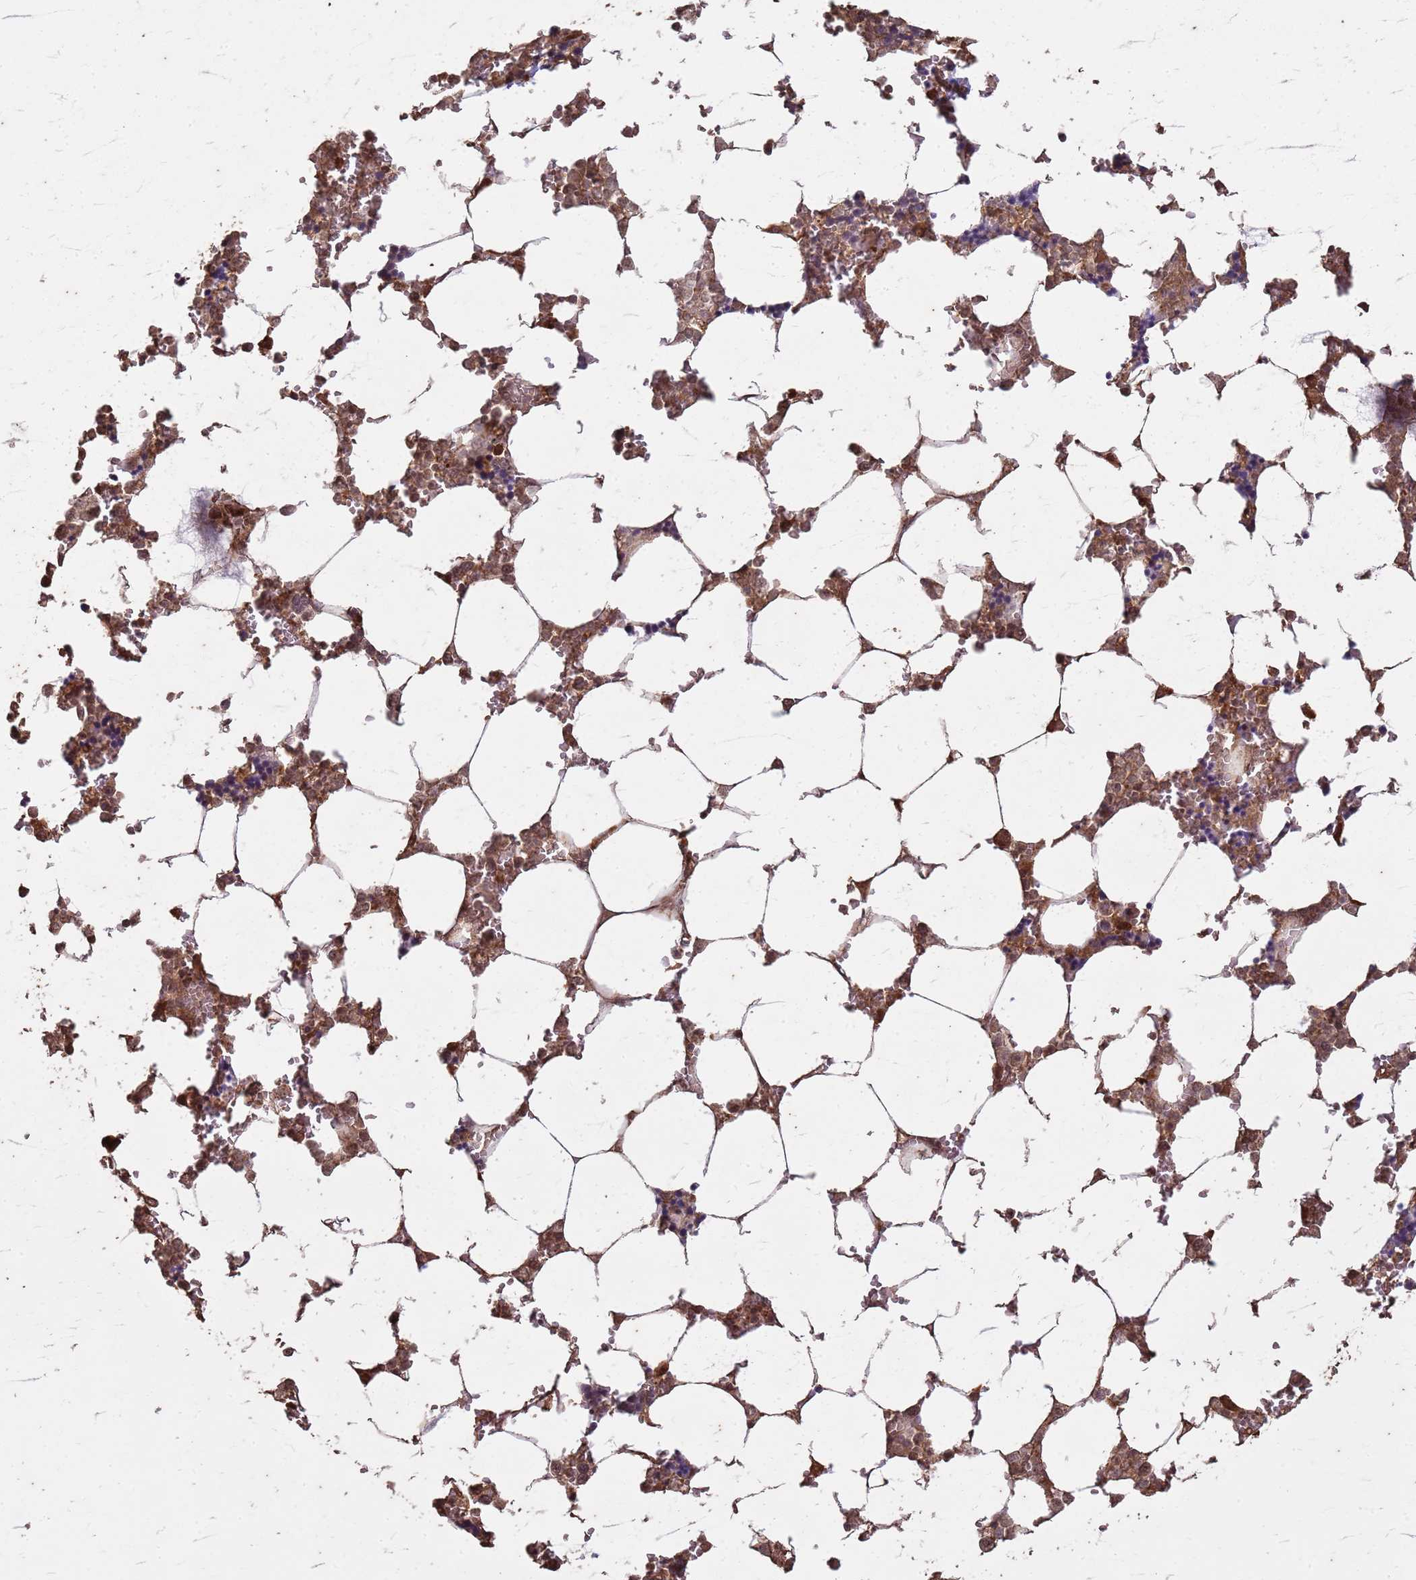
{"staining": {"intensity": "moderate", "quantity": "25%-75%", "location": "cytoplasmic/membranous"}, "tissue": "bone marrow", "cell_type": "Hematopoietic cells", "image_type": "normal", "snomed": [{"axis": "morphology", "description": "Normal tissue, NOS"}, {"axis": "topography", "description": "Bone marrow"}], "caption": "Immunohistochemistry (IHC) (DAB) staining of normal human bone marrow shows moderate cytoplasmic/membranous protein positivity in approximately 25%-75% of hematopoietic cells. Using DAB (brown) and hematoxylin (blue) stains, captured at high magnification using brightfield microscopy.", "gene": "KIF26A", "patient": {"sex": "male", "age": 64}}